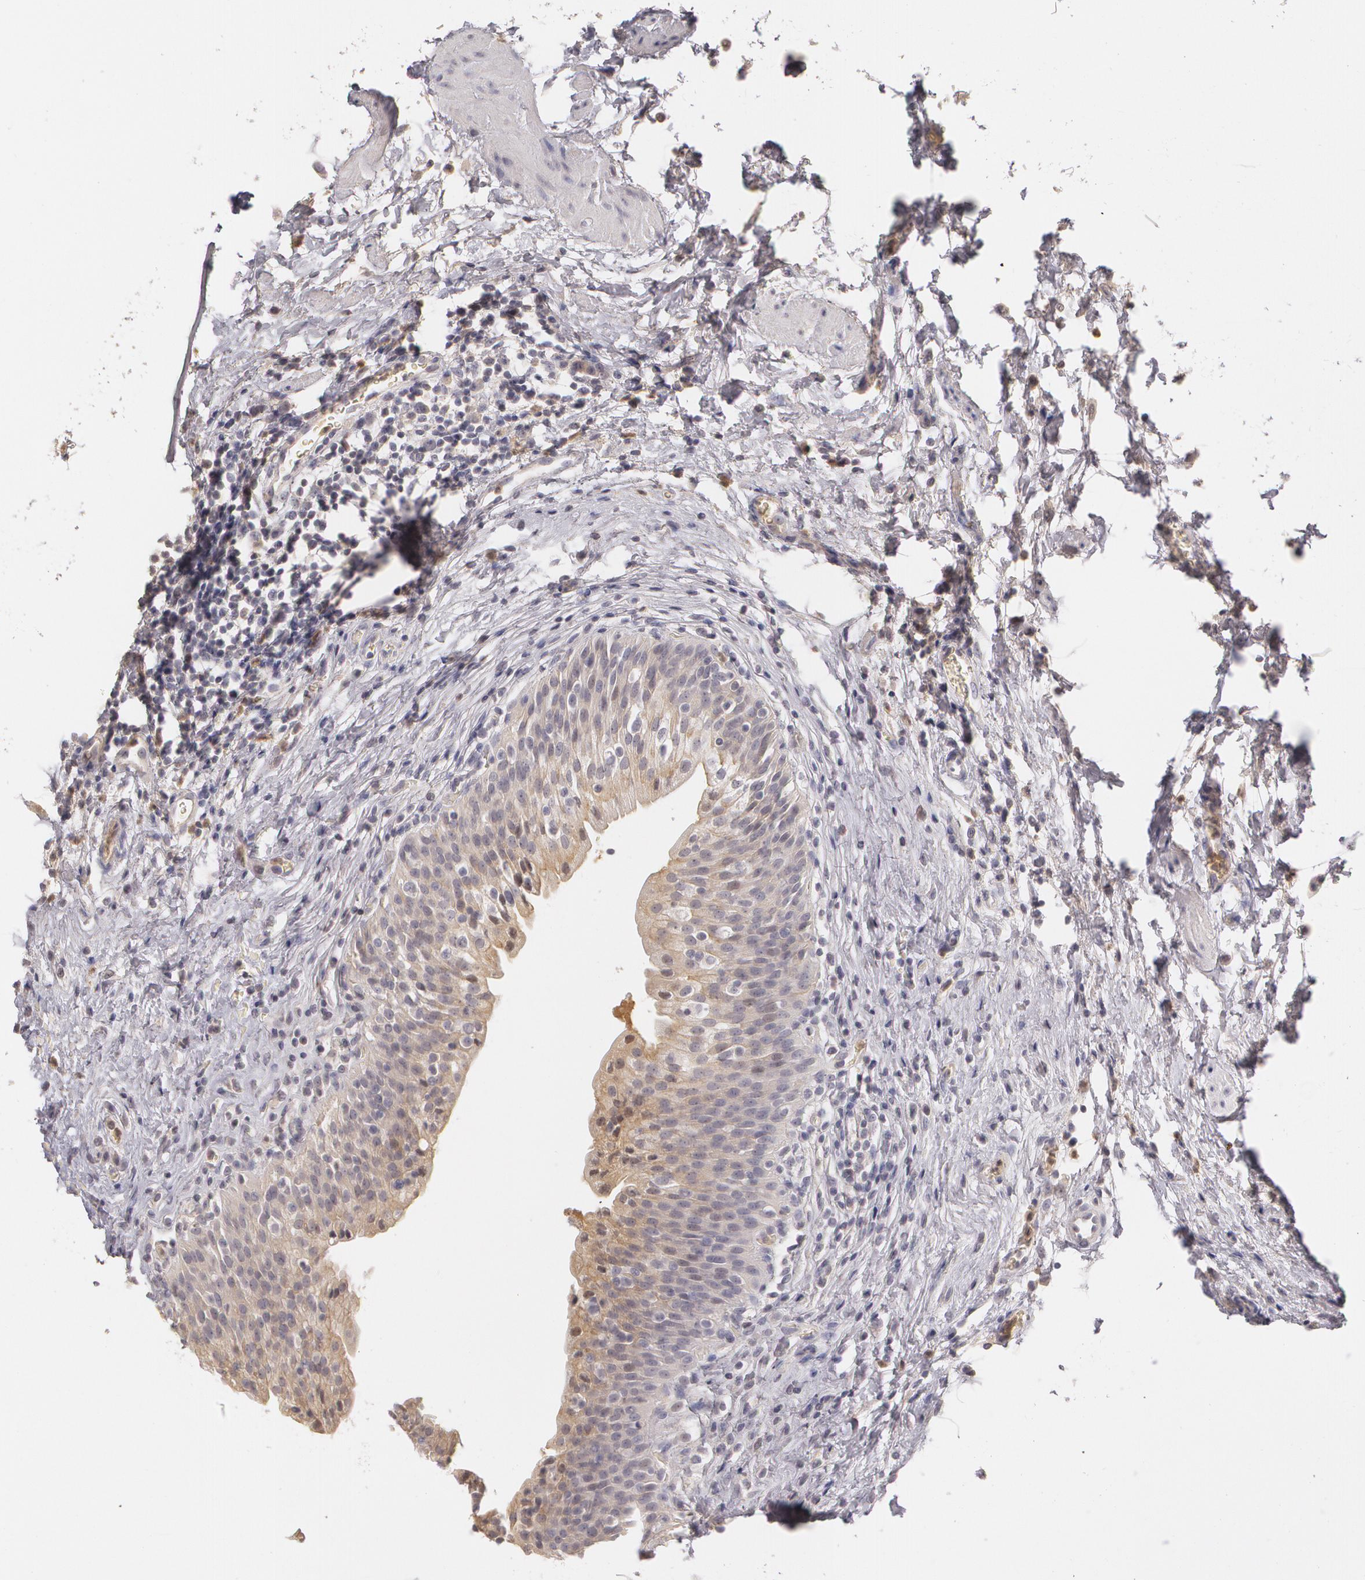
{"staining": {"intensity": "weak", "quantity": ">75%", "location": "cytoplasmic/membranous,nuclear"}, "tissue": "urinary bladder", "cell_type": "Urothelial cells", "image_type": "normal", "snomed": [{"axis": "morphology", "description": "Normal tissue, NOS"}, {"axis": "topography", "description": "Urinary bladder"}], "caption": "About >75% of urothelial cells in unremarkable urinary bladder exhibit weak cytoplasmic/membranous,nuclear protein staining as visualized by brown immunohistochemical staining.", "gene": "LRG1", "patient": {"sex": "male", "age": 51}}